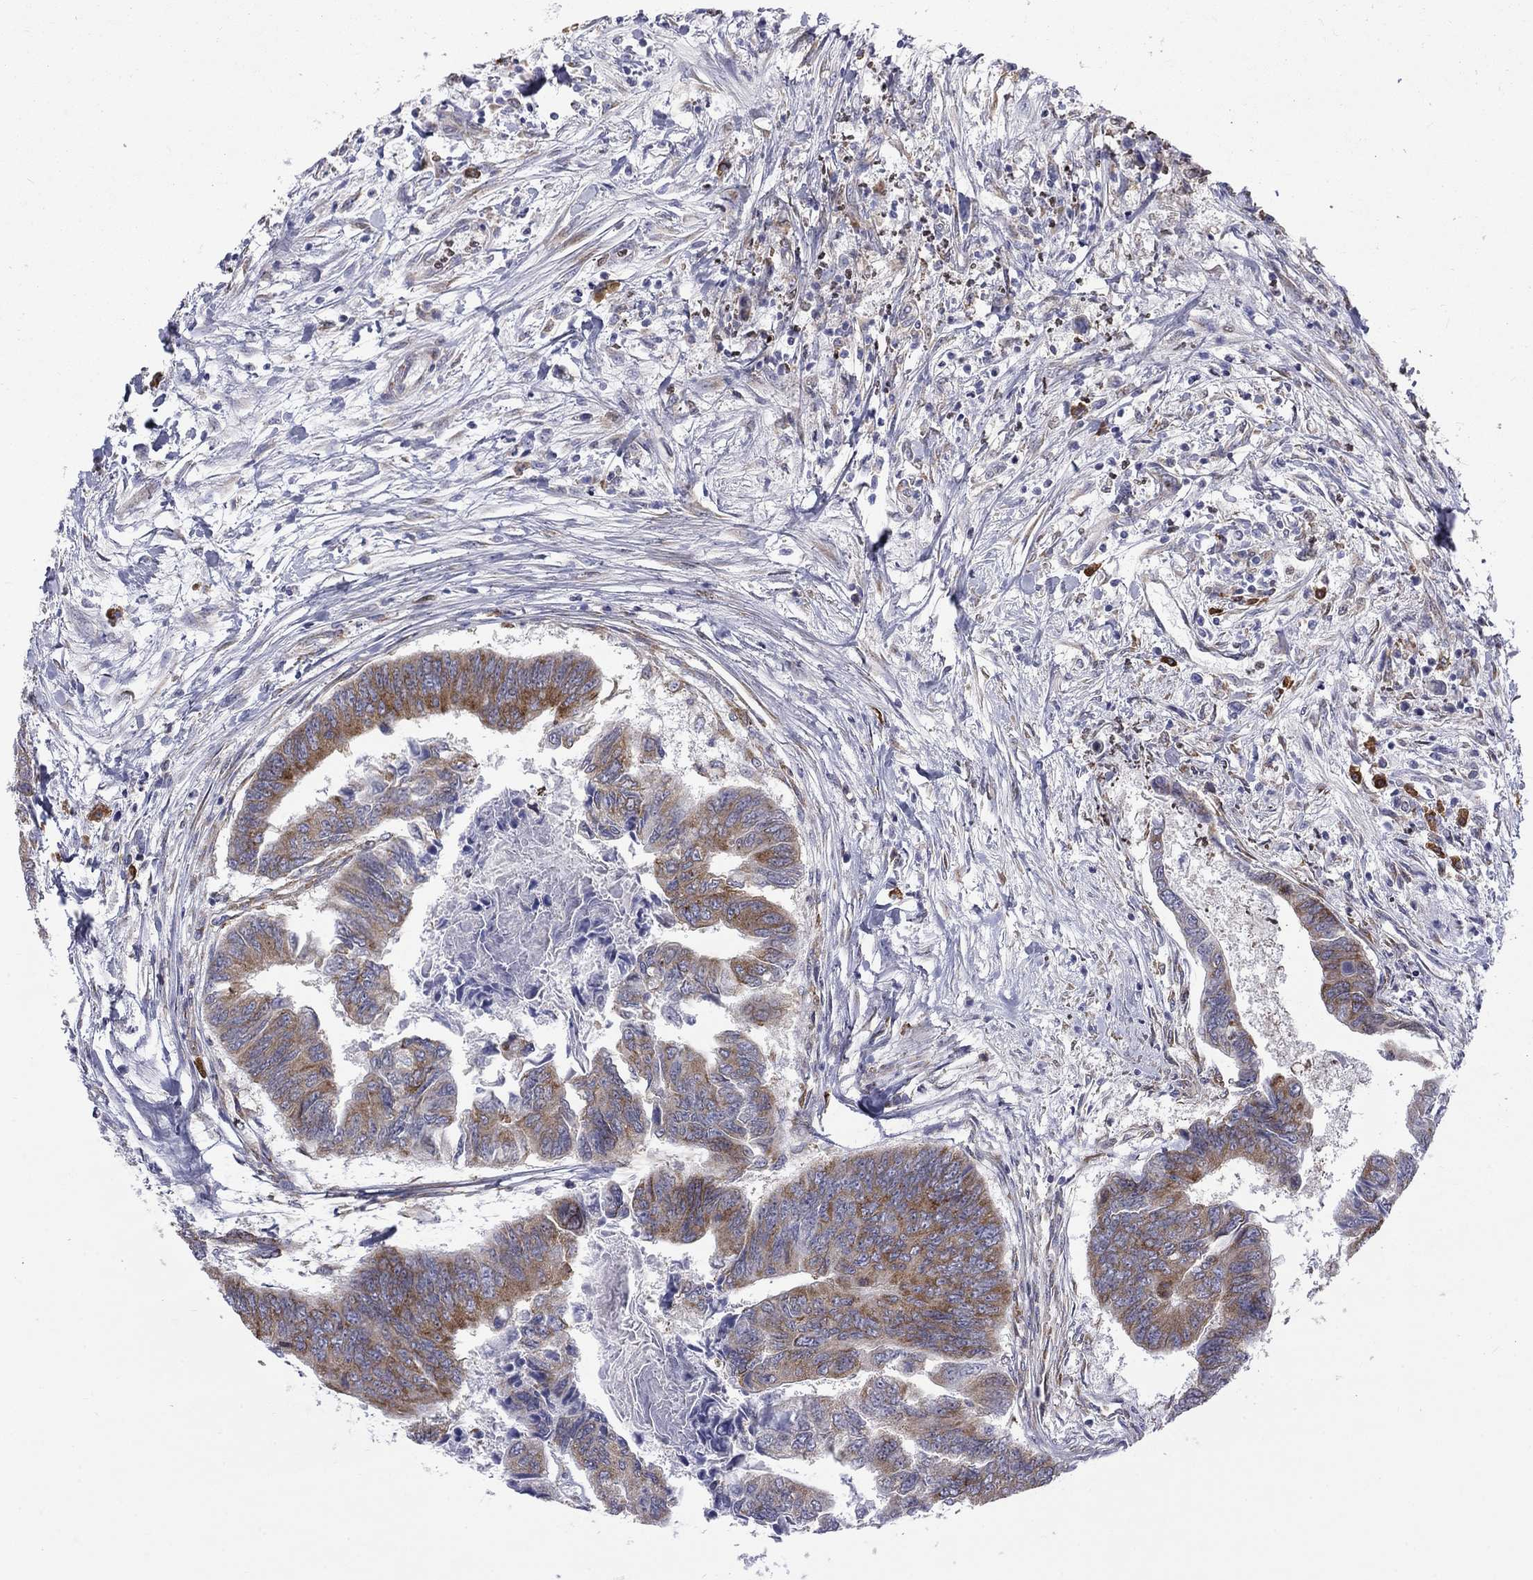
{"staining": {"intensity": "moderate", "quantity": ">75%", "location": "cytoplasmic/membranous"}, "tissue": "colorectal cancer", "cell_type": "Tumor cells", "image_type": "cancer", "snomed": [{"axis": "morphology", "description": "Adenocarcinoma, NOS"}, {"axis": "topography", "description": "Colon"}], "caption": "Colorectal adenocarcinoma stained with DAB (3,3'-diaminobenzidine) IHC reveals medium levels of moderate cytoplasmic/membranous expression in about >75% of tumor cells. The staining is performed using DAB (3,3'-diaminobenzidine) brown chromogen to label protein expression. The nuclei are counter-stained blue using hematoxylin.", "gene": "PABPC4", "patient": {"sex": "female", "age": 65}}